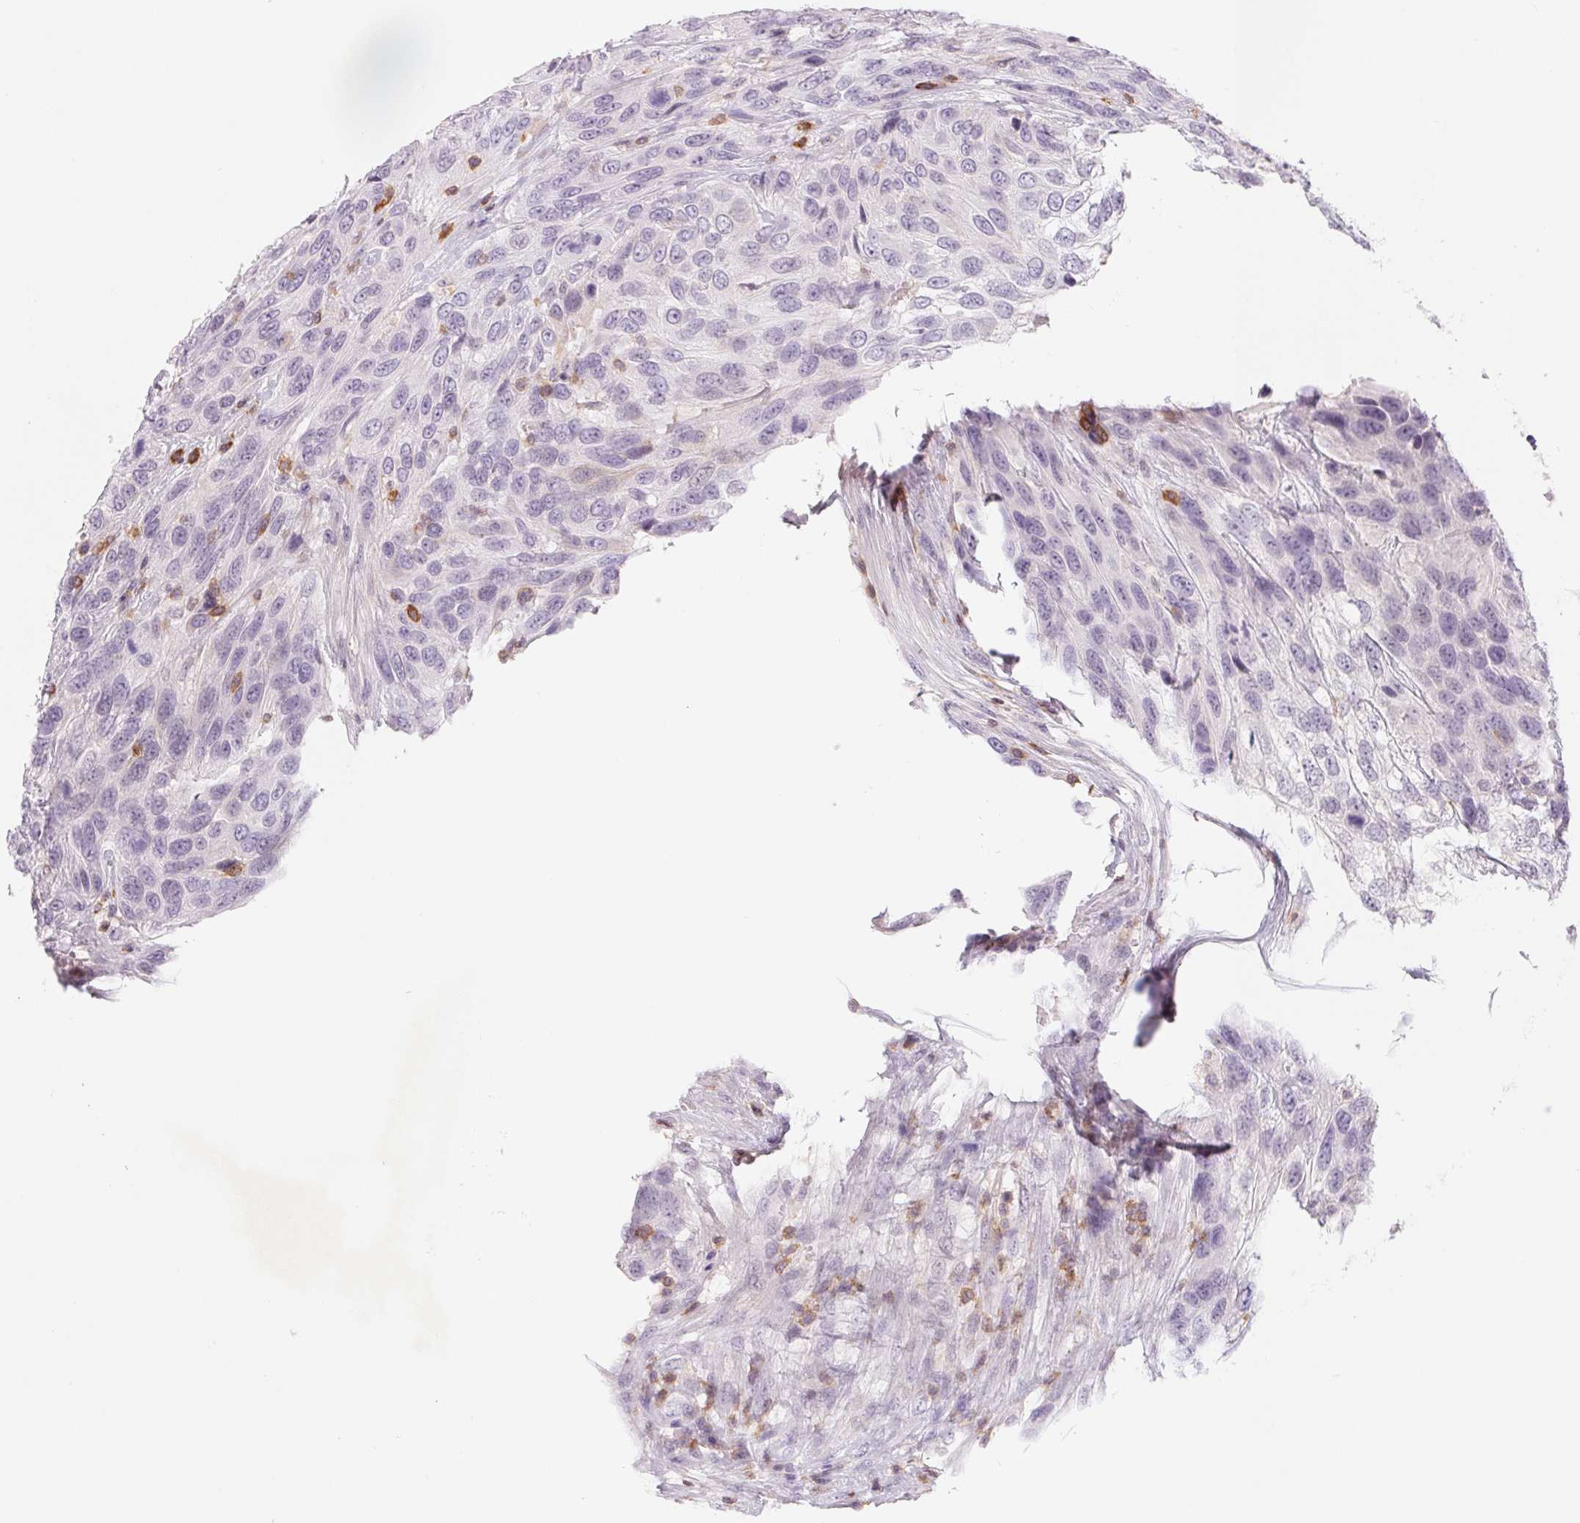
{"staining": {"intensity": "negative", "quantity": "none", "location": "none"}, "tissue": "urothelial cancer", "cell_type": "Tumor cells", "image_type": "cancer", "snomed": [{"axis": "morphology", "description": "Urothelial carcinoma, High grade"}, {"axis": "topography", "description": "Urinary bladder"}], "caption": "The image displays no significant positivity in tumor cells of urothelial cancer.", "gene": "KIF26A", "patient": {"sex": "female", "age": 70}}